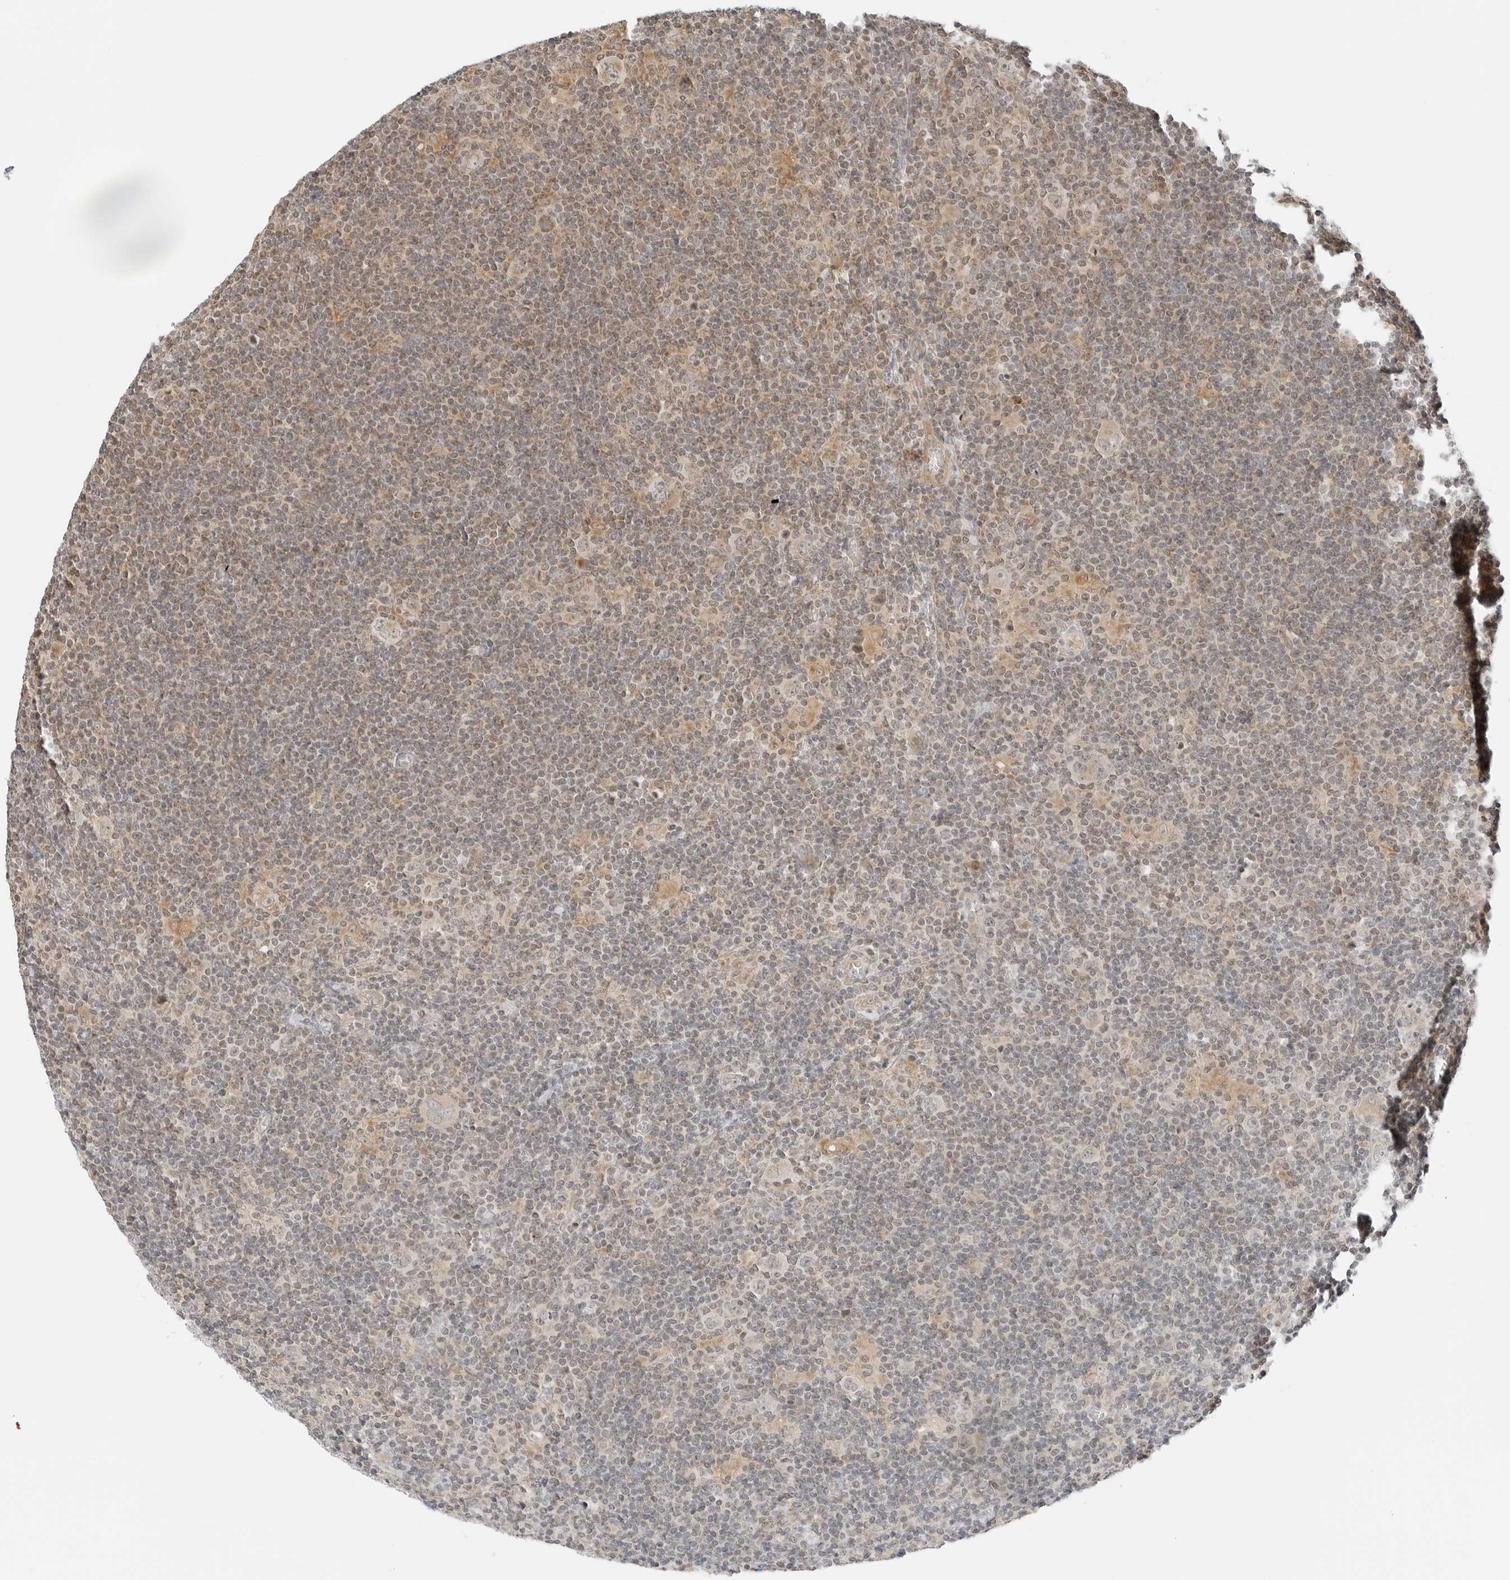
{"staining": {"intensity": "weak", "quantity": "<25%", "location": "cytoplasmic/membranous"}, "tissue": "lymphoma", "cell_type": "Tumor cells", "image_type": "cancer", "snomed": [{"axis": "morphology", "description": "Hodgkin's disease, NOS"}, {"axis": "topography", "description": "Lymph node"}], "caption": "Tumor cells show no significant staining in Hodgkin's disease. (DAB (3,3'-diaminobenzidine) immunohistochemistry with hematoxylin counter stain).", "gene": "IQCC", "patient": {"sex": "female", "age": 57}}